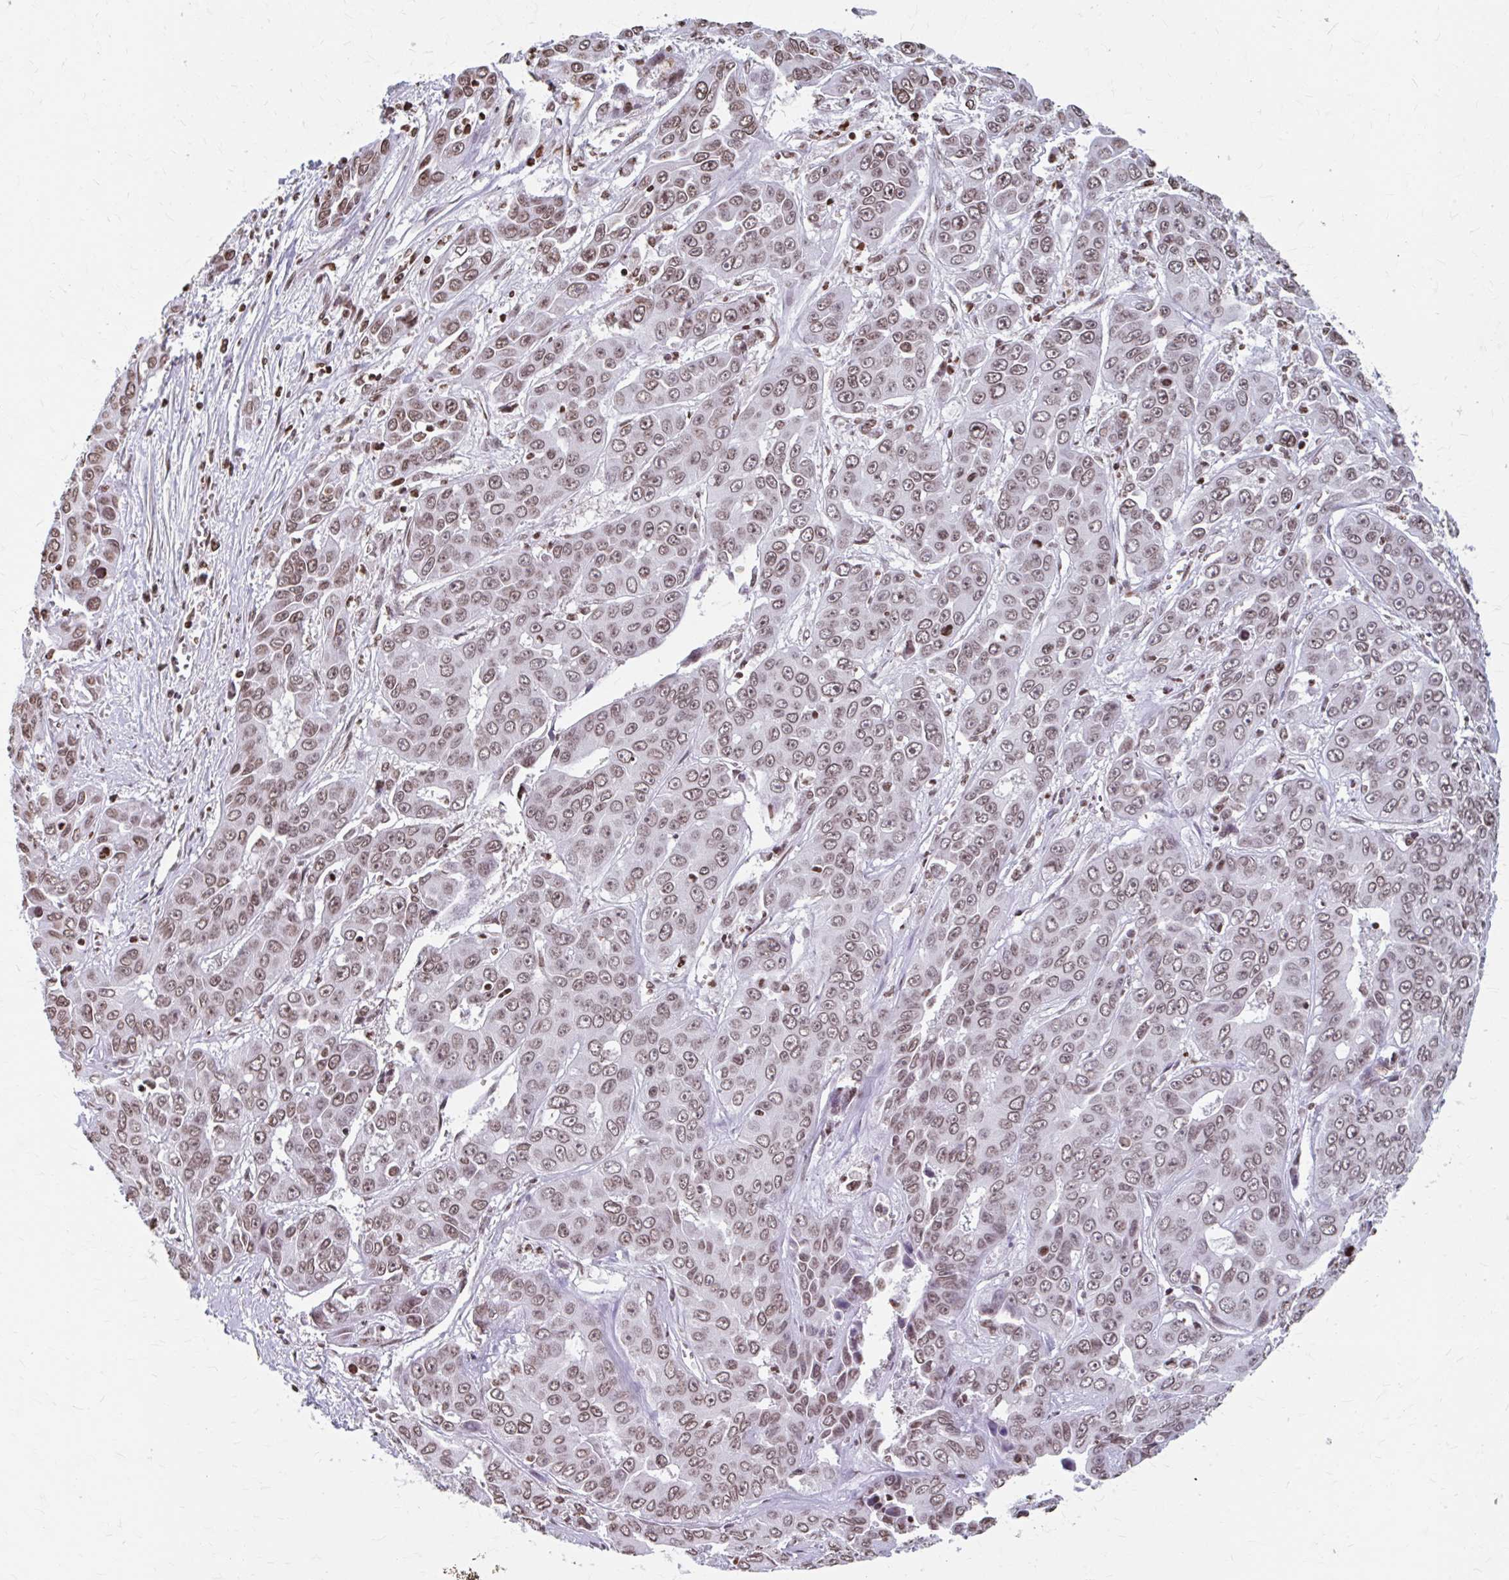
{"staining": {"intensity": "moderate", "quantity": ">75%", "location": "nuclear"}, "tissue": "liver cancer", "cell_type": "Tumor cells", "image_type": "cancer", "snomed": [{"axis": "morphology", "description": "Cholangiocarcinoma"}, {"axis": "topography", "description": "Liver"}], "caption": "Moderate nuclear positivity for a protein is identified in approximately >75% of tumor cells of liver cancer (cholangiocarcinoma) using immunohistochemistry.", "gene": "ORC3", "patient": {"sex": "female", "age": 52}}